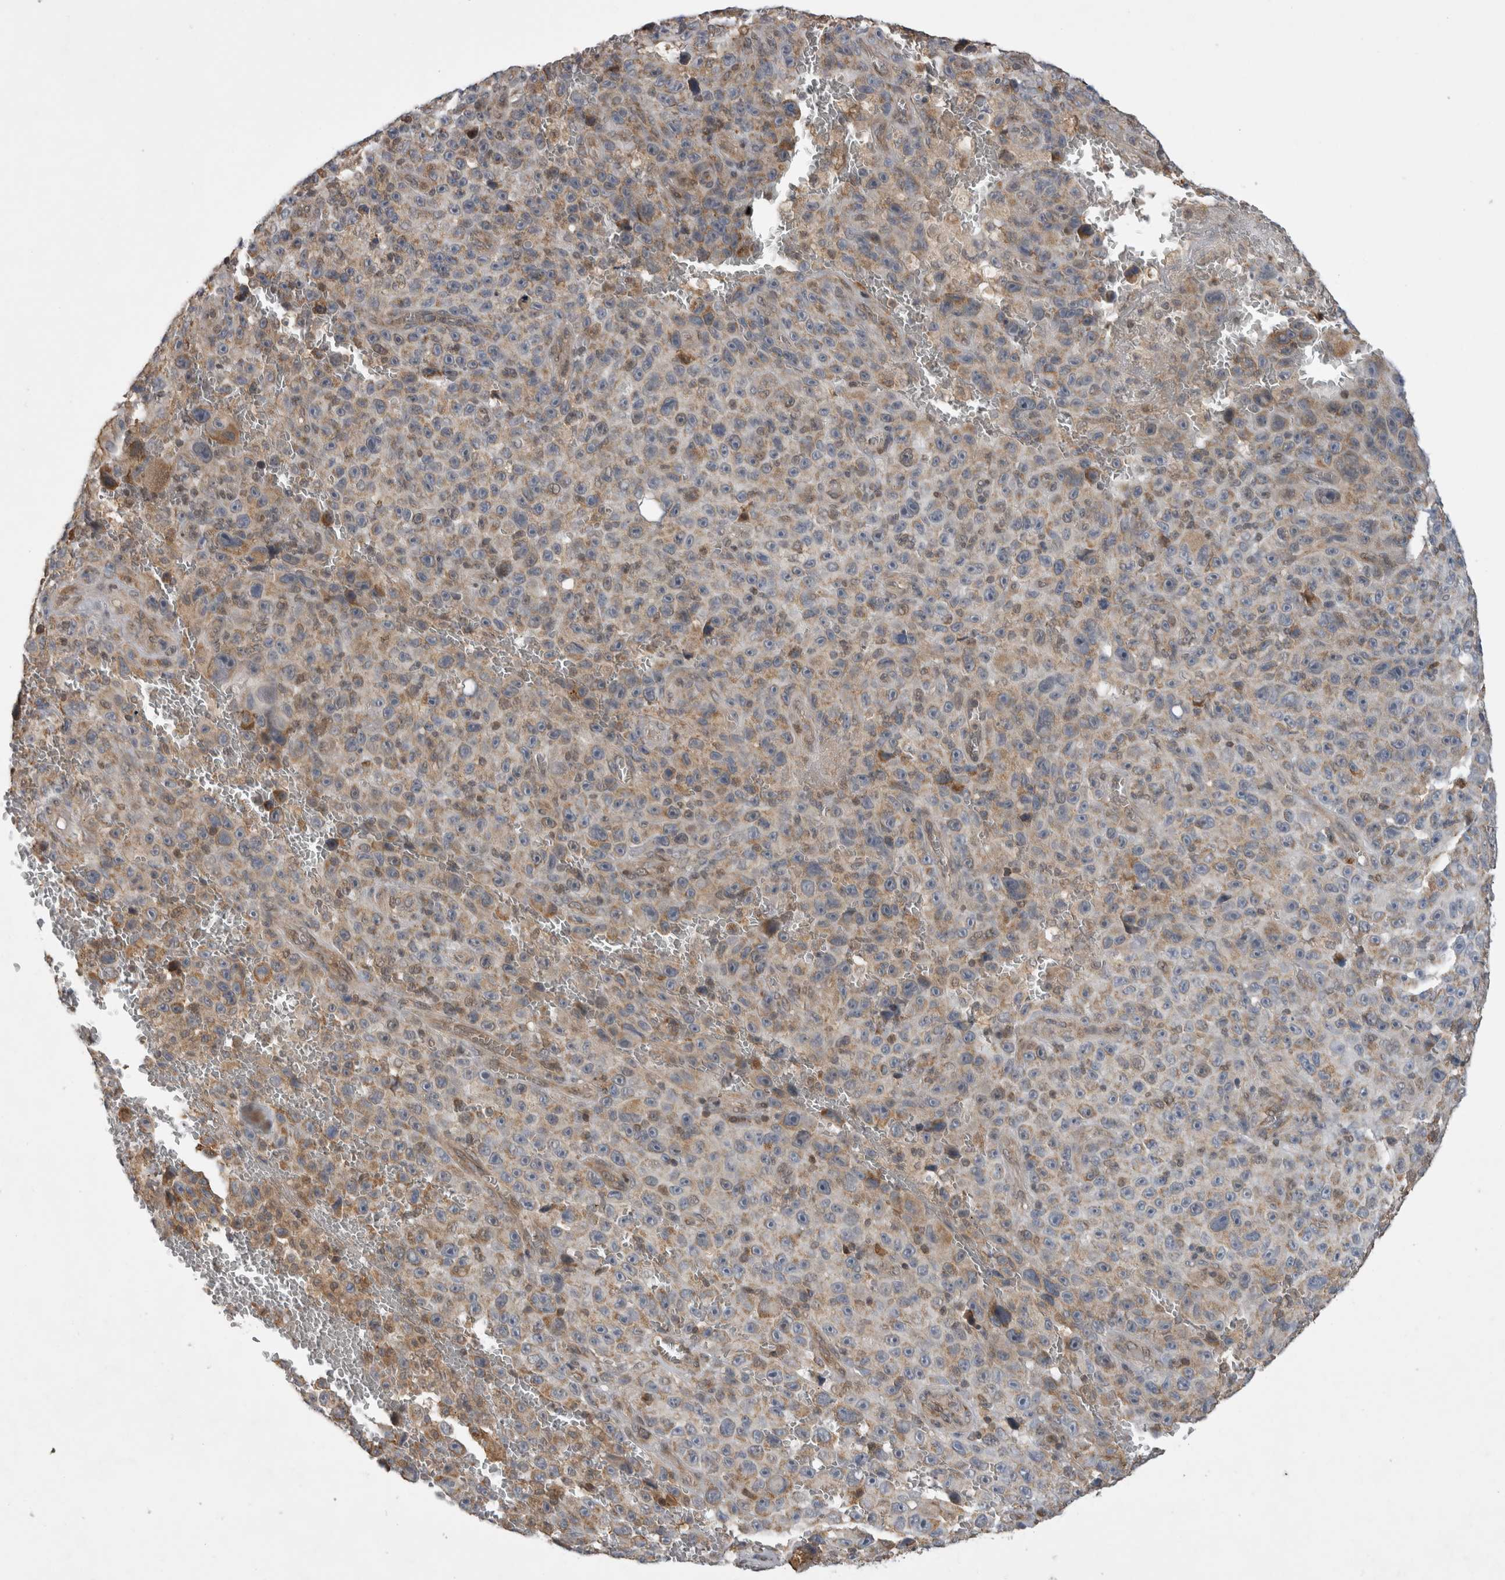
{"staining": {"intensity": "moderate", "quantity": "25%-75%", "location": "cytoplasmic/membranous"}, "tissue": "melanoma", "cell_type": "Tumor cells", "image_type": "cancer", "snomed": [{"axis": "morphology", "description": "Malignant melanoma, NOS"}, {"axis": "topography", "description": "Skin"}], "caption": "Immunohistochemistry of human melanoma demonstrates medium levels of moderate cytoplasmic/membranous positivity in about 25%-75% of tumor cells.", "gene": "KCNIP1", "patient": {"sex": "female", "age": 82}}